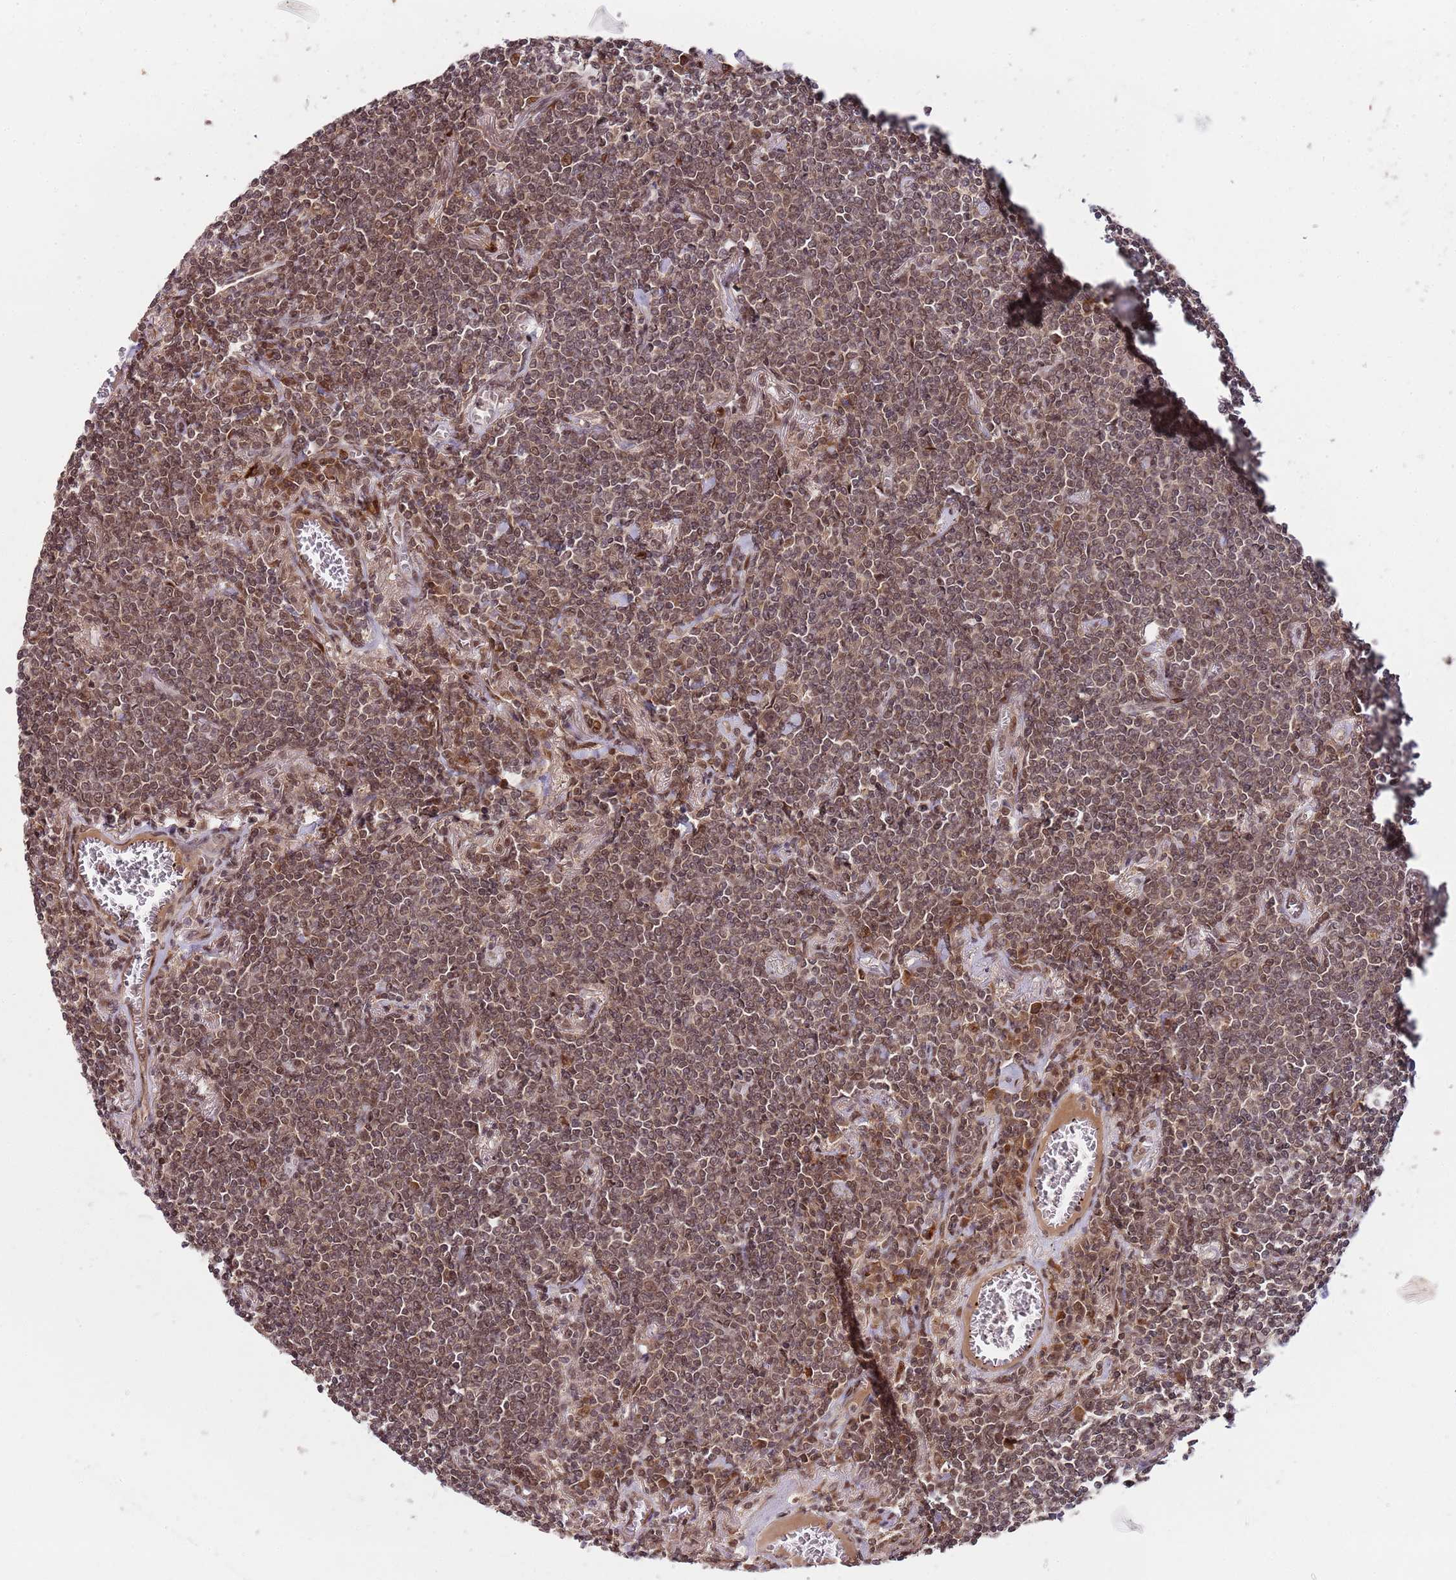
{"staining": {"intensity": "moderate", "quantity": ">75%", "location": "cytoplasmic/membranous,nuclear"}, "tissue": "lymphoma", "cell_type": "Tumor cells", "image_type": "cancer", "snomed": [{"axis": "morphology", "description": "Malignant lymphoma, non-Hodgkin's type, Low grade"}, {"axis": "topography", "description": "Lung"}], "caption": "Low-grade malignant lymphoma, non-Hodgkin's type tissue reveals moderate cytoplasmic/membranous and nuclear positivity in about >75% of tumor cells, visualized by immunohistochemistry.", "gene": "EDC3", "patient": {"sex": "female", "age": 71}}